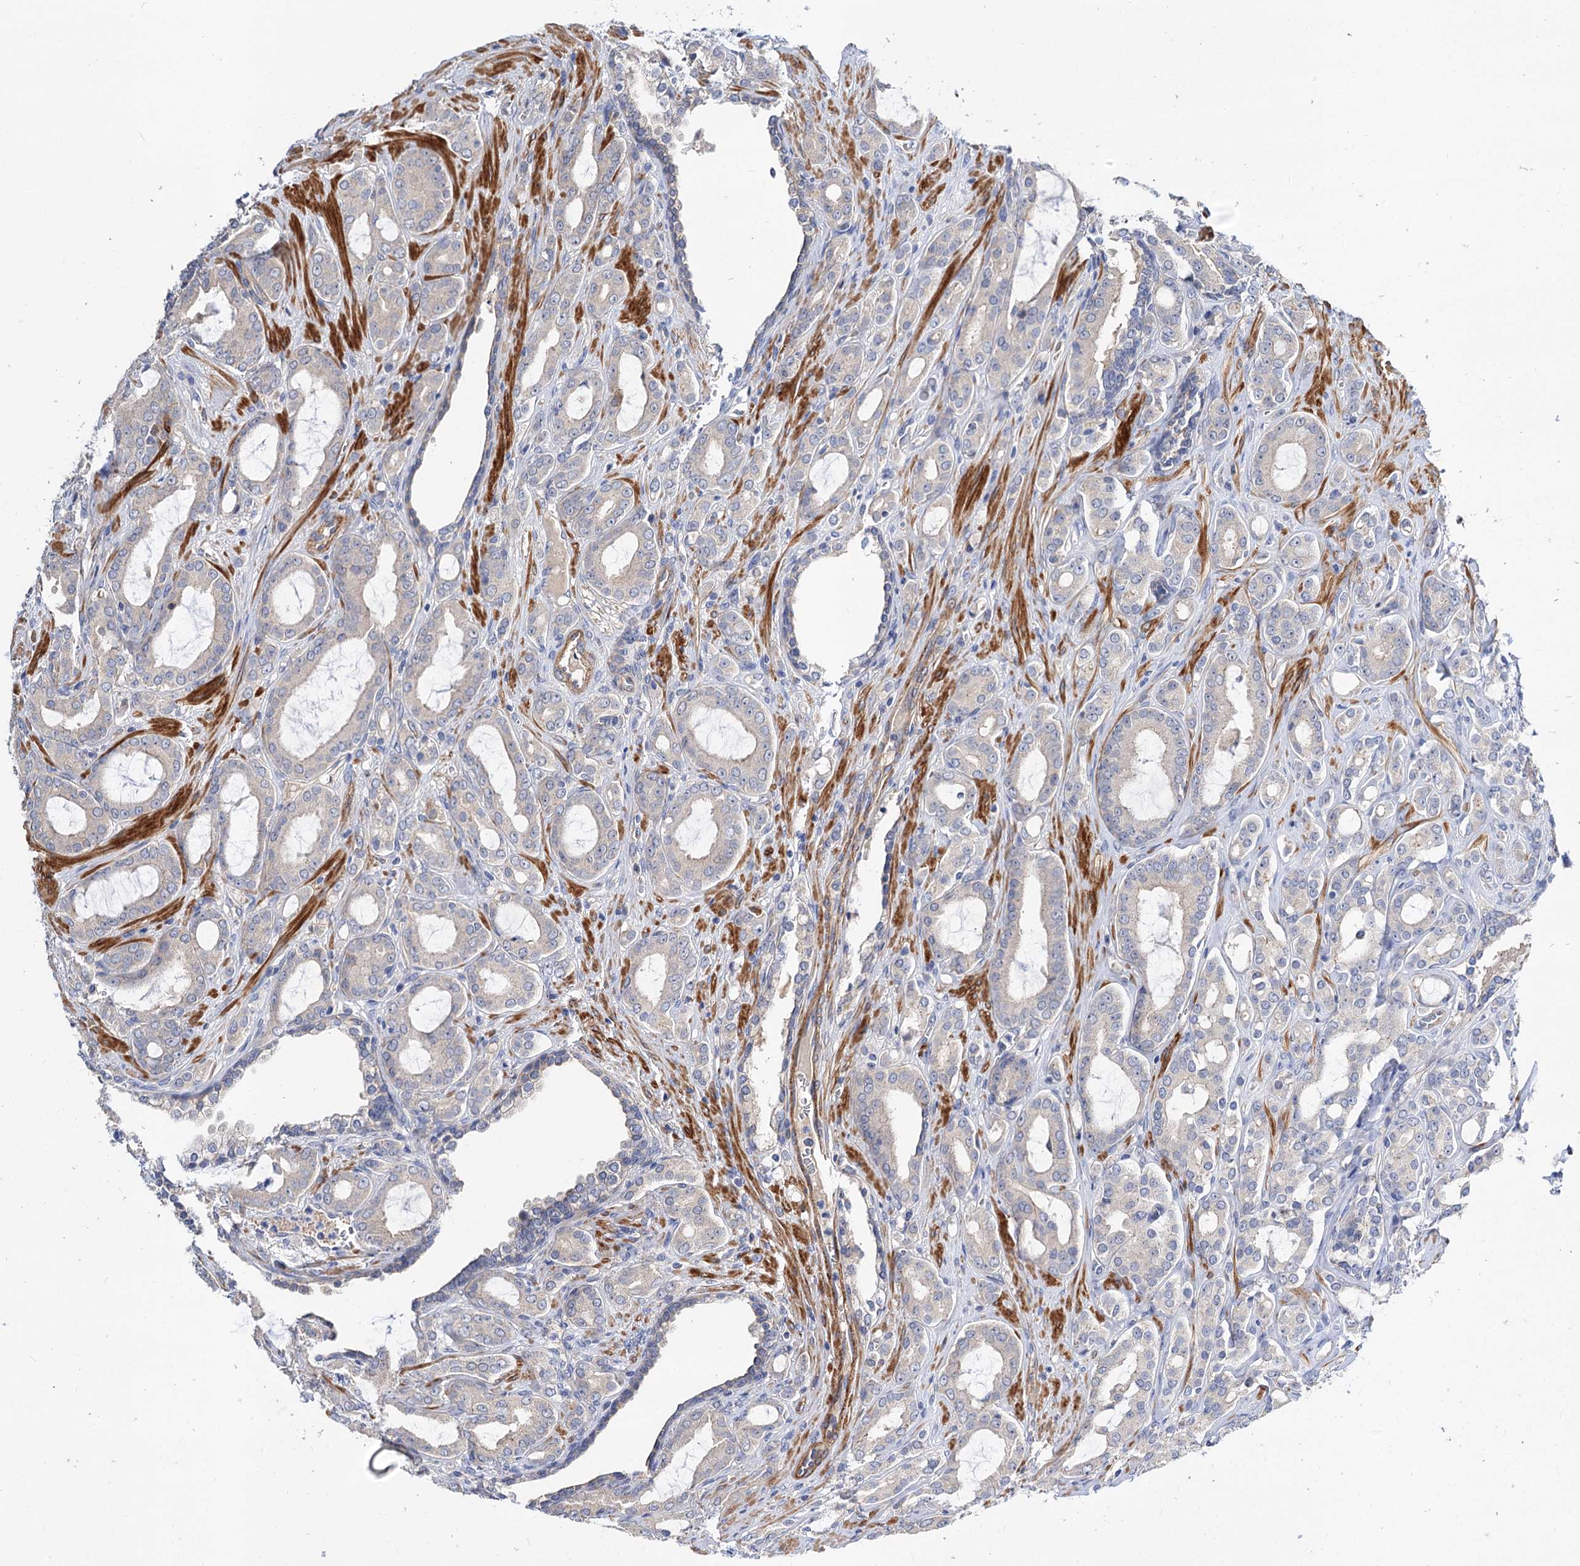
{"staining": {"intensity": "negative", "quantity": "none", "location": "none"}, "tissue": "prostate cancer", "cell_type": "Tumor cells", "image_type": "cancer", "snomed": [{"axis": "morphology", "description": "Adenocarcinoma, High grade"}, {"axis": "topography", "description": "Prostate"}], "caption": "Immunohistochemistry photomicrograph of human prostate cancer stained for a protein (brown), which exhibits no positivity in tumor cells.", "gene": "NUDCD2", "patient": {"sex": "male", "age": 72}}